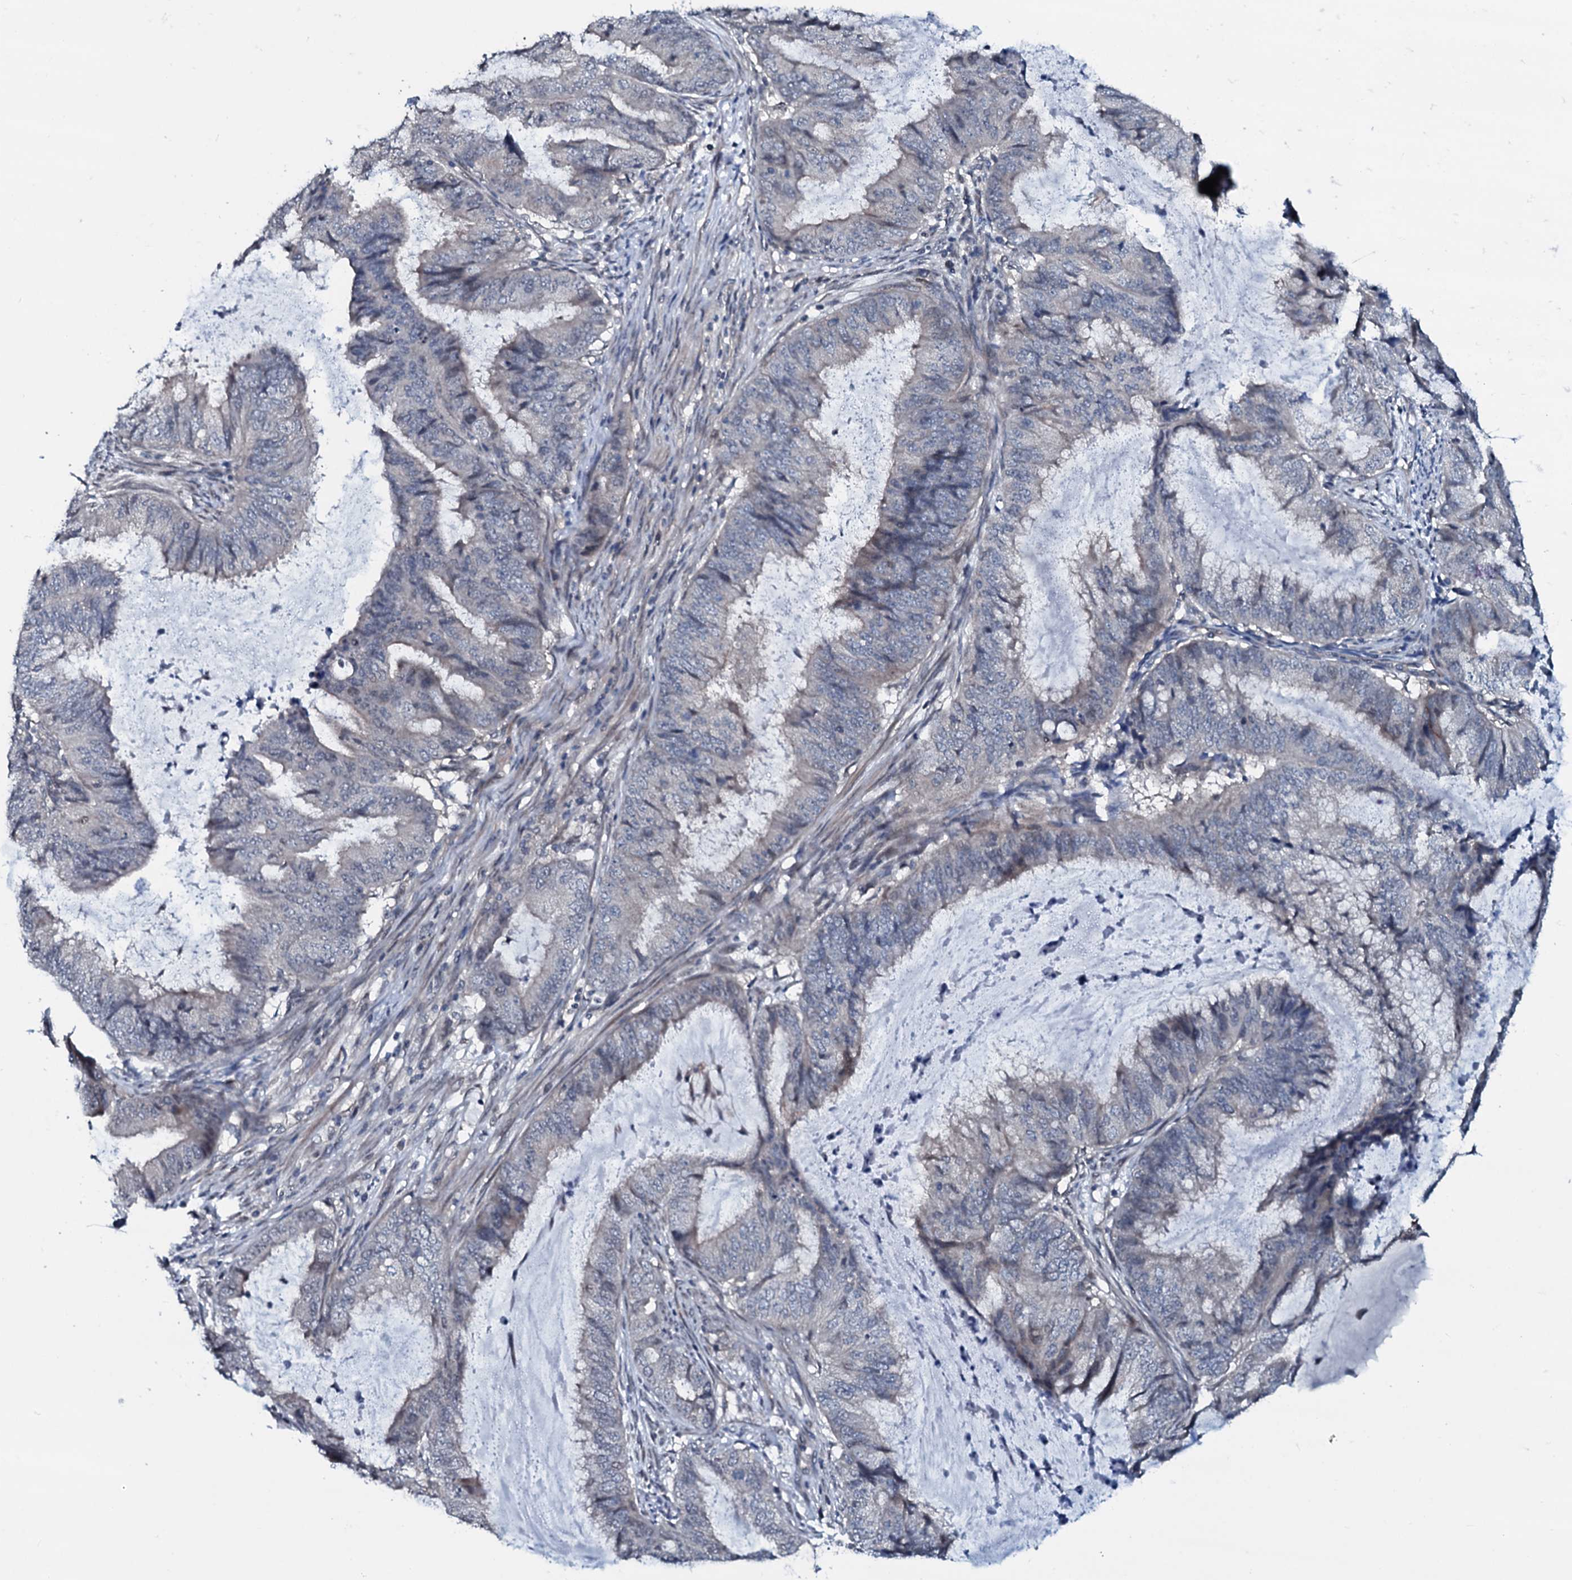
{"staining": {"intensity": "negative", "quantity": "none", "location": "none"}, "tissue": "endometrial cancer", "cell_type": "Tumor cells", "image_type": "cancer", "snomed": [{"axis": "morphology", "description": "Adenocarcinoma, NOS"}, {"axis": "topography", "description": "Endometrium"}], "caption": "IHC of adenocarcinoma (endometrial) exhibits no expression in tumor cells.", "gene": "OGFOD2", "patient": {"sex": "female", "age": 81}}